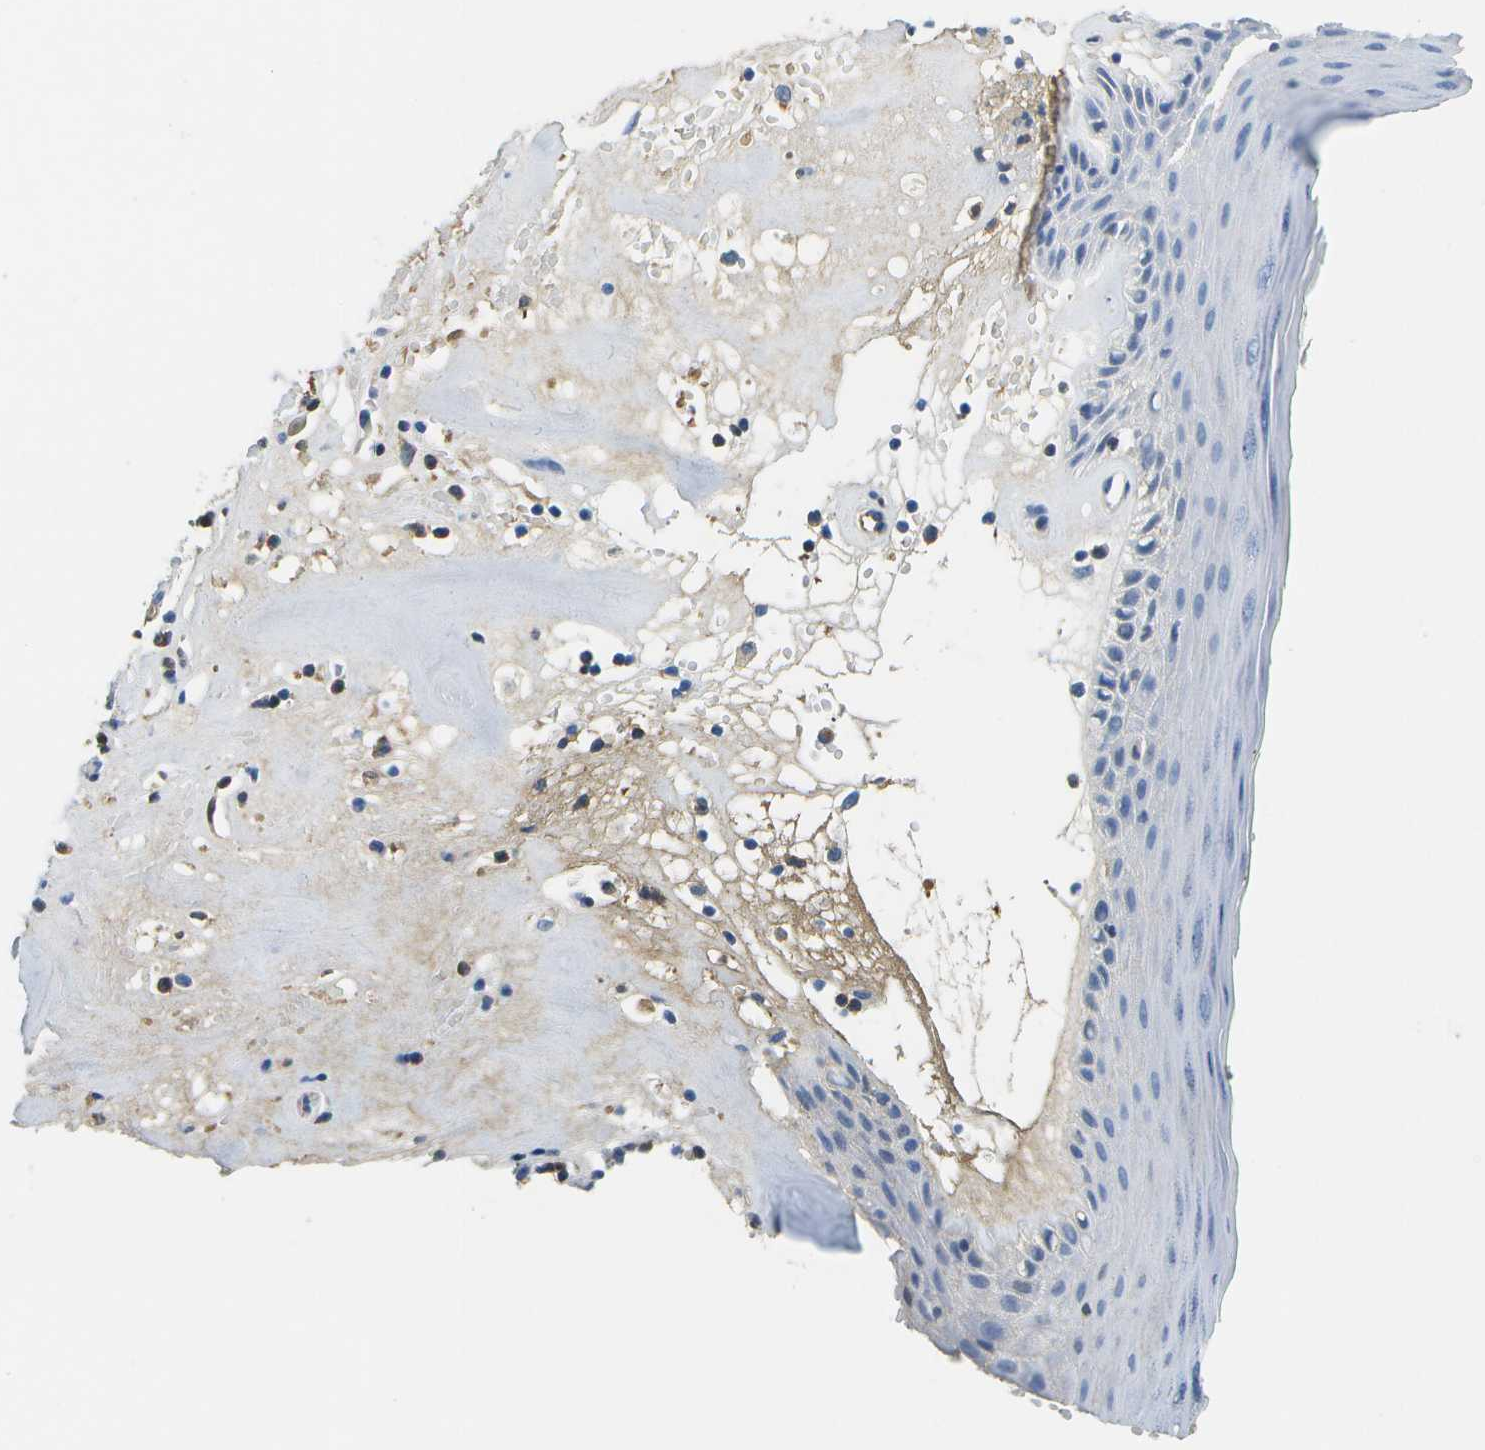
{"staining": {"intensity": "negative", "quantity": "none", "location": "none"}, "tissue": "skin", "cell_type": "Epidermal cells", "image_type": "normal", "snomed": [{"axis": "morphology", "description": "Normal tissue, NOS"}, {"axis": "morphology", "description": "Inflammation, NOS"}, {"axis": "topography", "description": "Vulva"}], "caption": "This is an immunohistochemistry micrograph of benign human skin. There is no staining in epidermal cells.", "gene": "SERPINA1", "patient": {"sex": "female", "age": 84}}